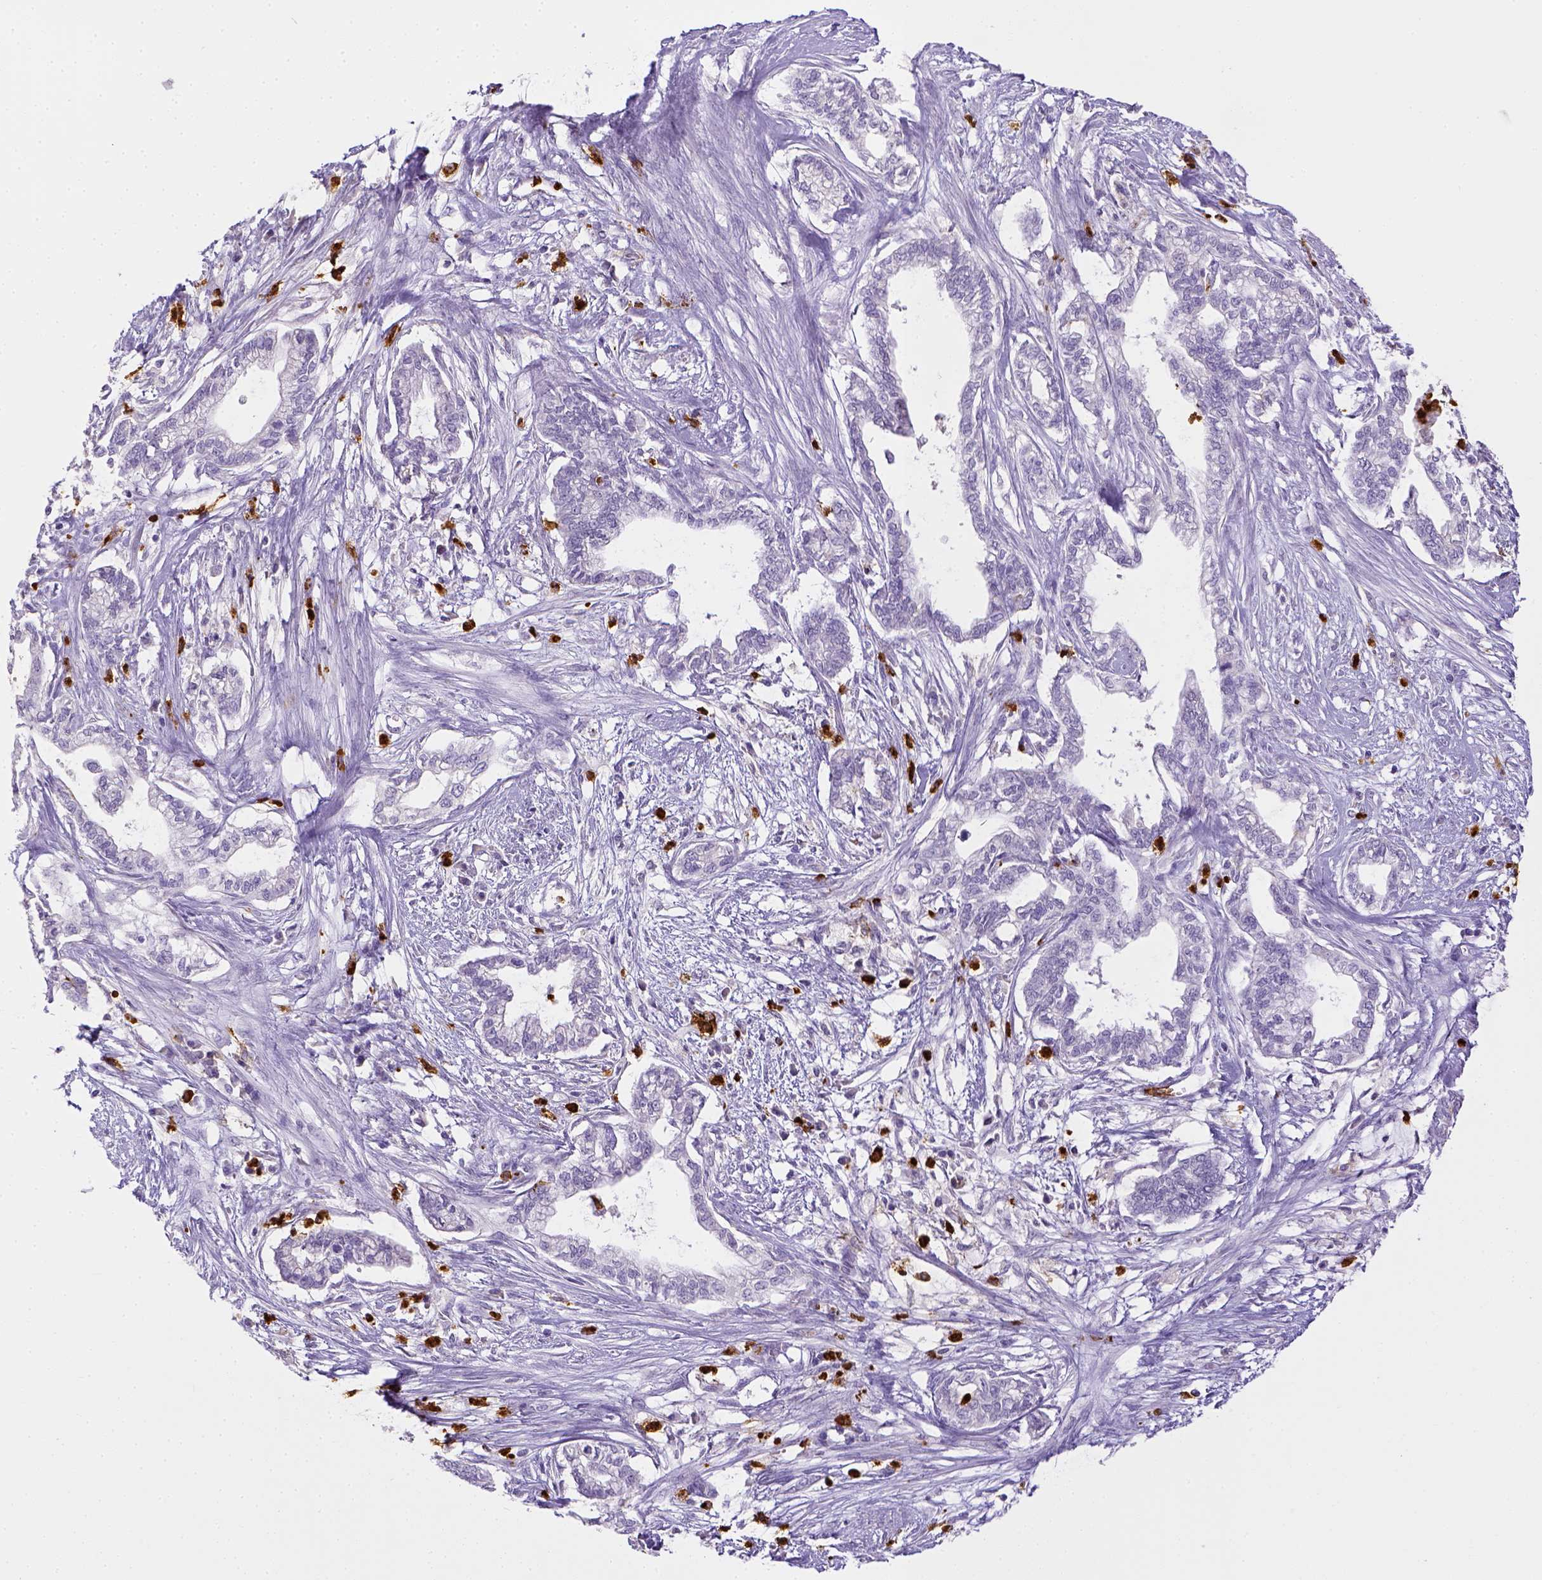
{"staining": {"intensity": "negative", "quantity": "none", "location": "none"}, "tissue": "cervical cancer", "cell_type": "Tumor cells", "image_type": "cancer", "snomed": [{"axis": "morphology", "description": "Adenocarcinoma, NOS"}, {"axis": "topography", "description": "Cervix"}], "caption": "Cervical cancer was stained to show a protein in brown. There is no significant positivity in tumor cells.", "gene": "ITGAM", "patient": {"sex": "female", "age": 62}}